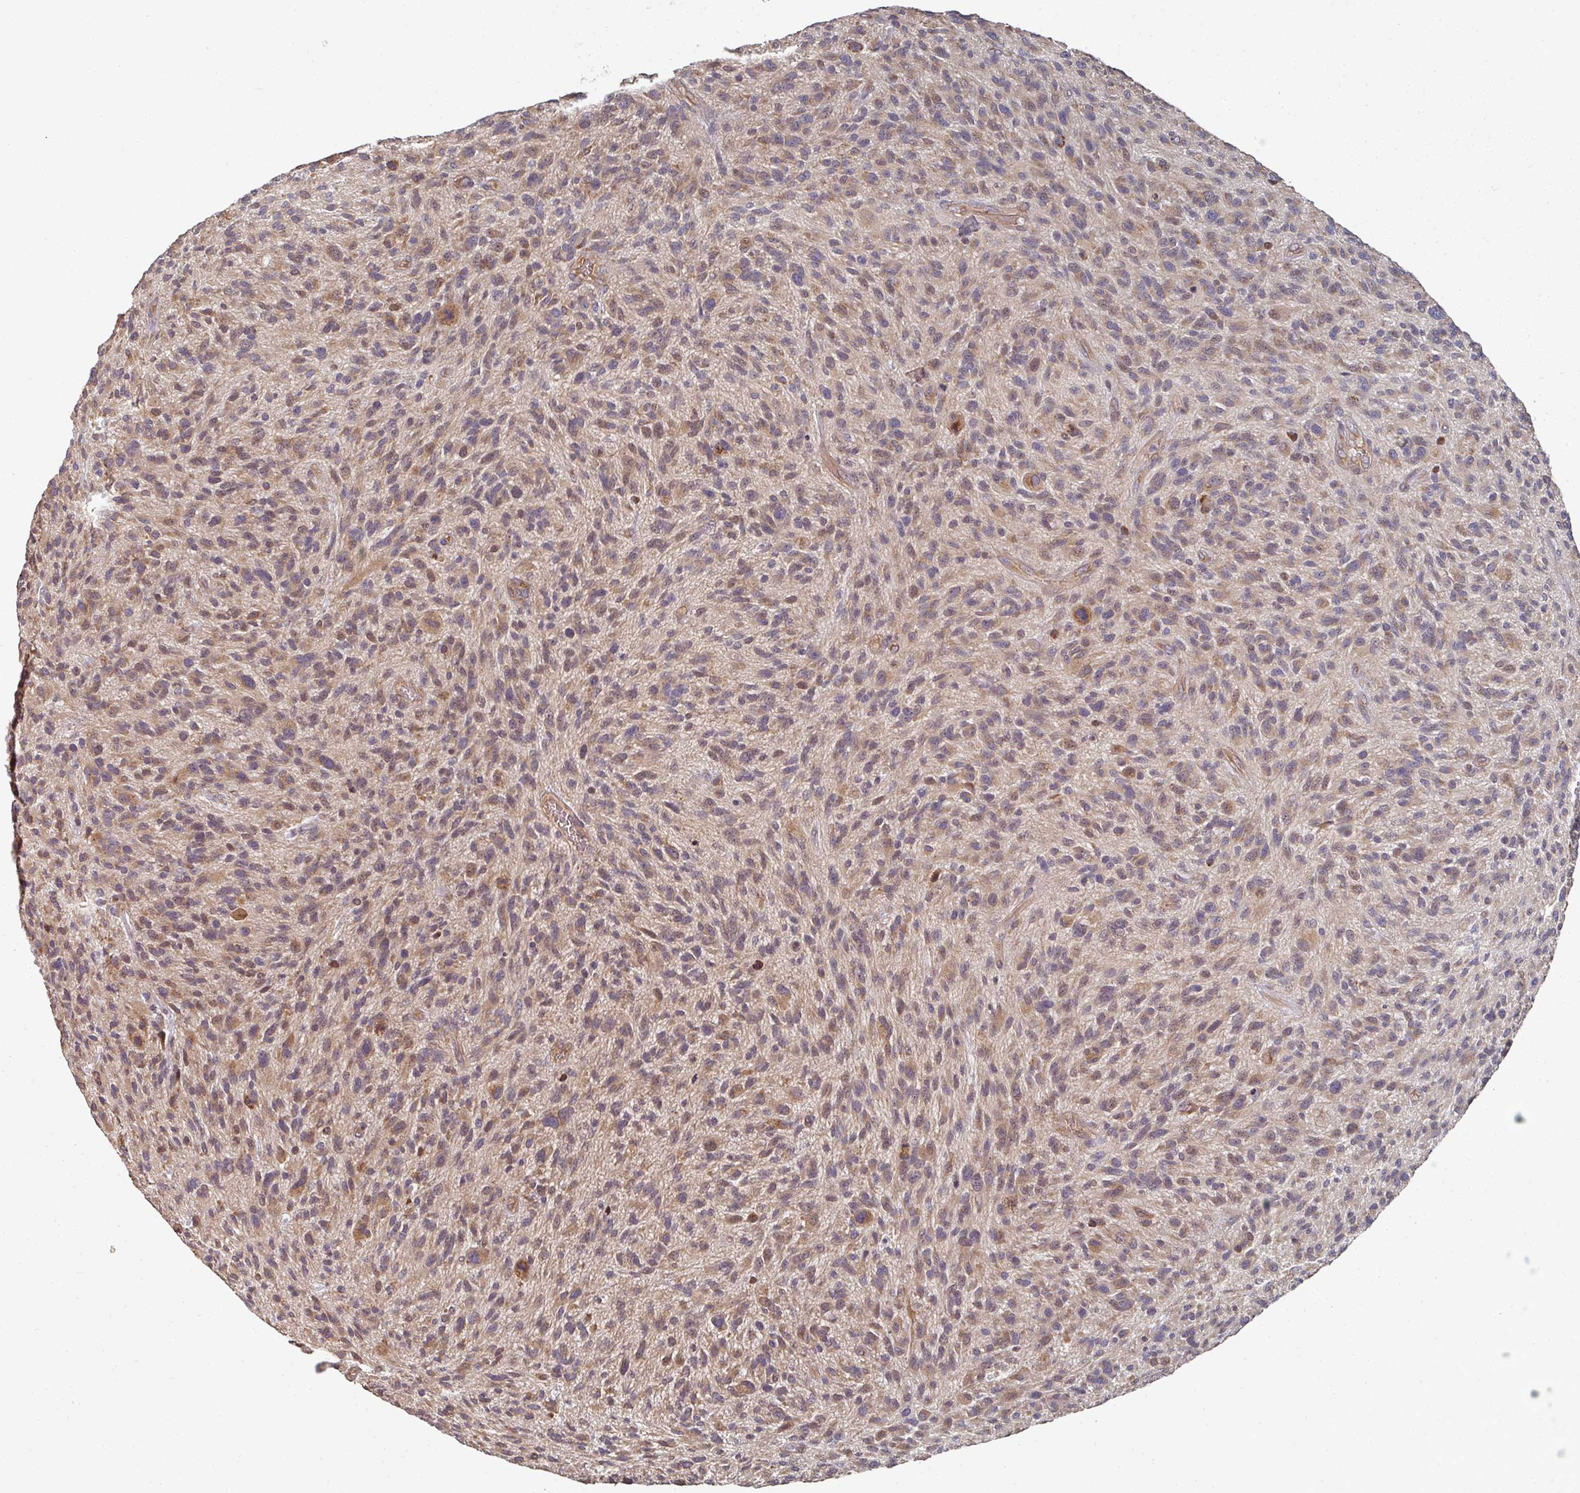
{"staining": {"intensity": "moderate", "quantity": ">75%", "location": "cytoplasmic/membranous"}, "tissue": "glioma", "cell_type": "Tumor cells", "image_type": "cancer", "snomed": [{"axis": "morphology", "description": "Glioma, malignant, High grade"}, {"axis": "topography", "description": "Brain"}], "caption": "Malignant glioma (high-grade) stained with a protein marker shows moderate staining in tumor cells.", "gene": "EDEM2", "patient": {"sex": "male", "age": 47}}